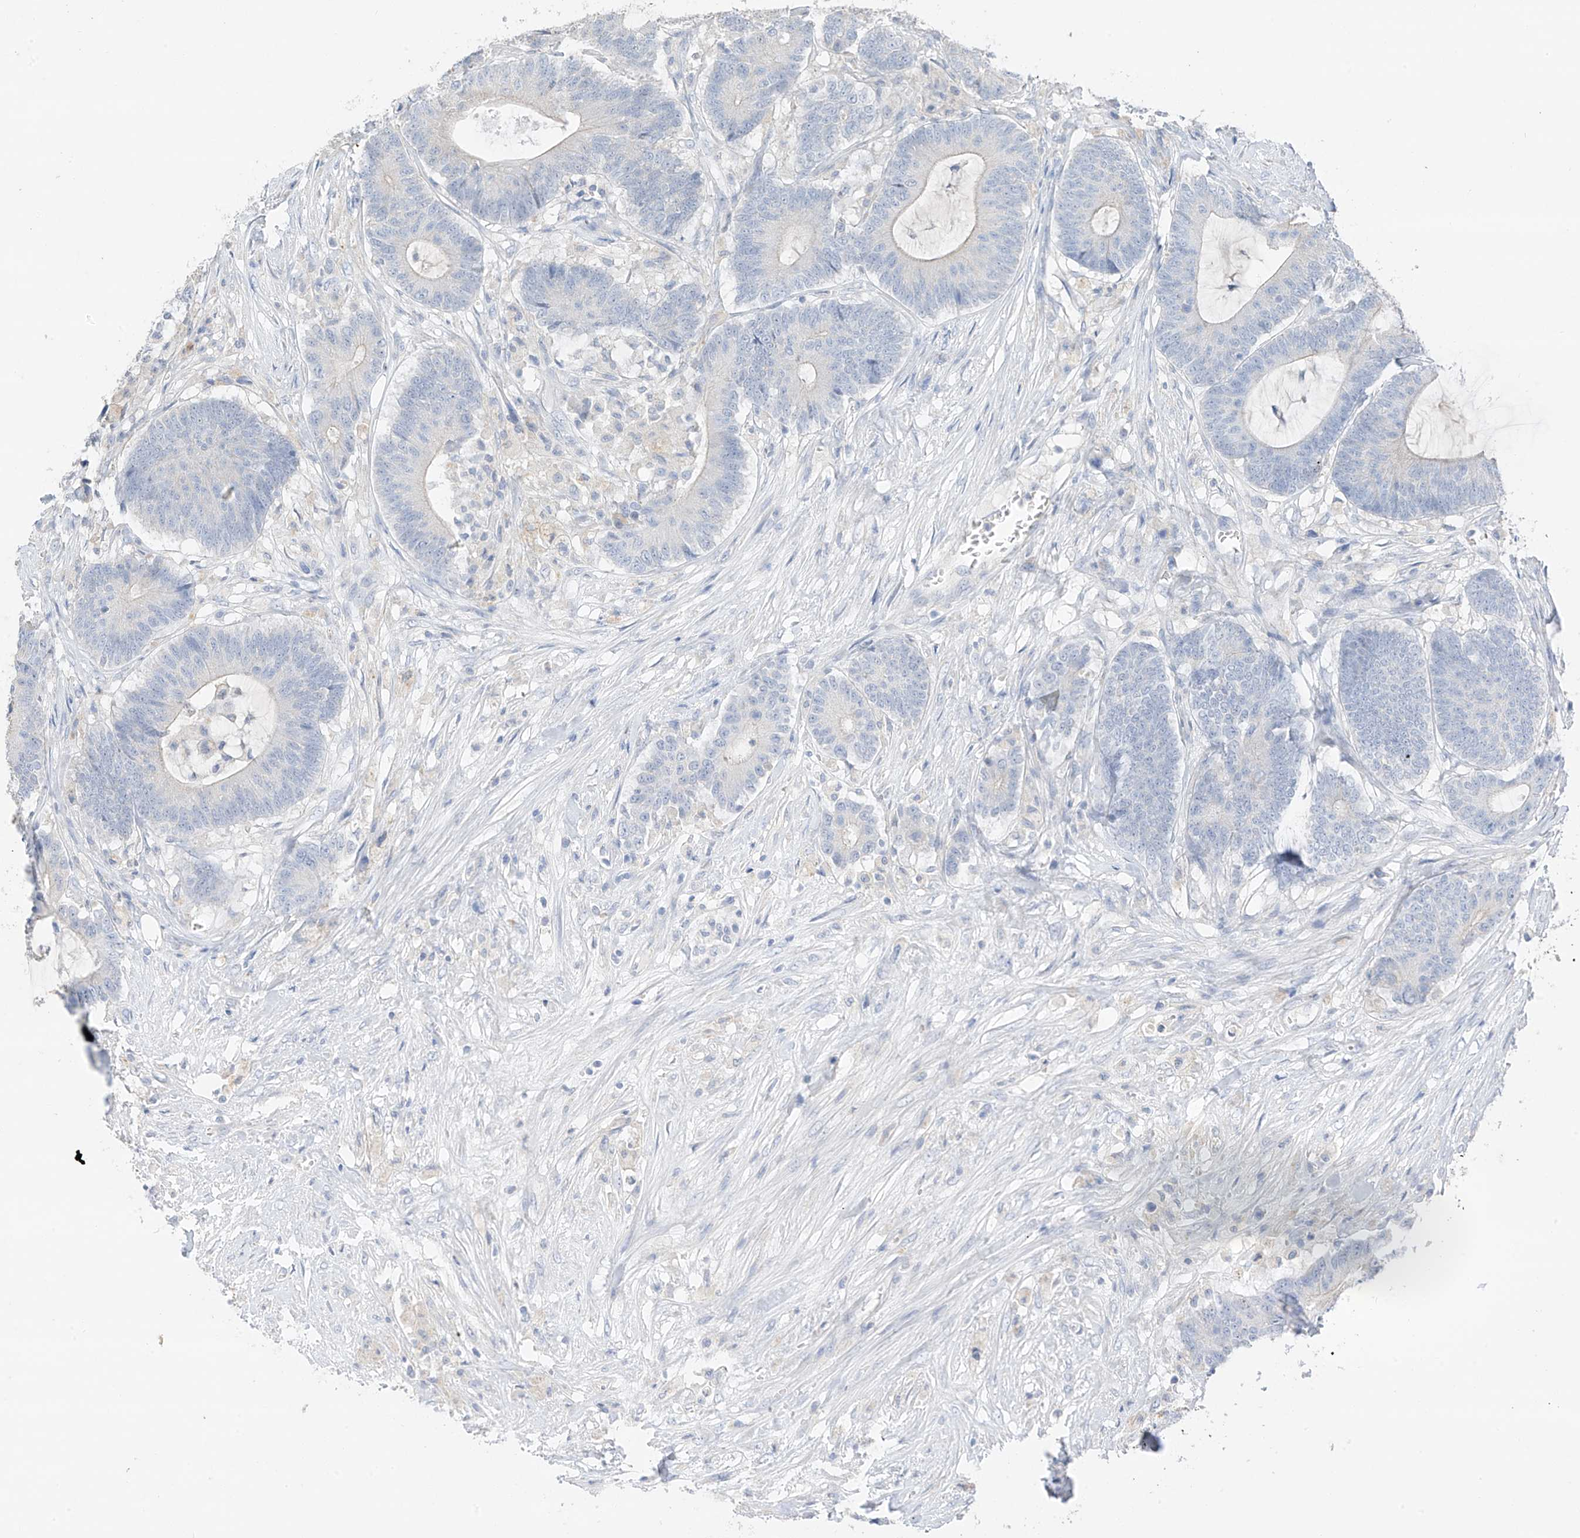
{"staining": {"intensity": "negative", "quantity": "none", "location": "none"}, "tissue": "colorectal cancer", "cell_type": "Tumor cells", "image_type": "cancer", "snomed": [{"axis": "morphology", "description": "Adenocarcinoma, NOS"}, {"axis": "topography", "description": "Colon"}], "caption": "A high-resolution photomicrograph shows immunohistochemistry staining of colorectal cancer (adenocarcinoma), which reveals no significant staining in tumor cells.", "gene": "CAPN13", "patient": {"sex": "female", "age": 84}}